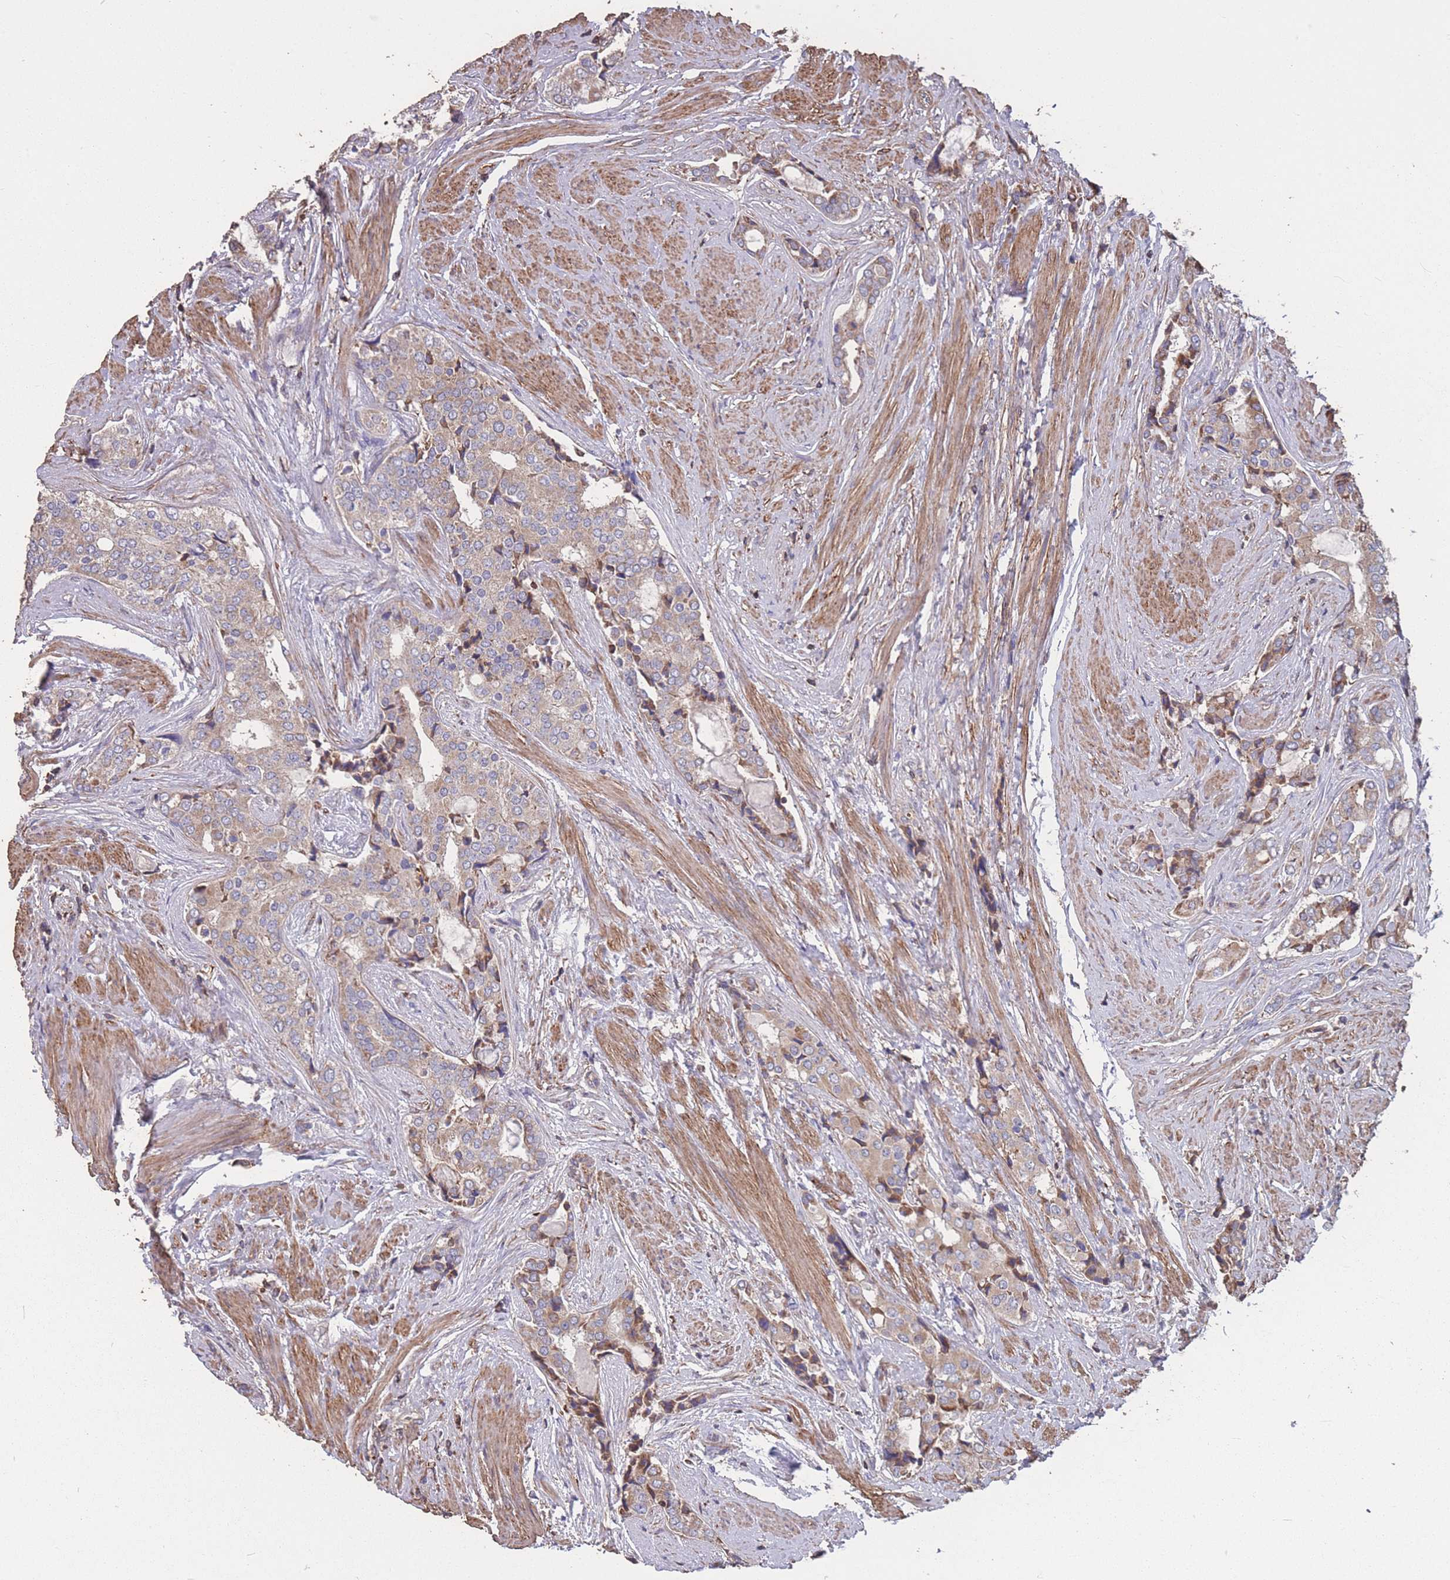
{"staining": {"intensity": "weak", "quantity": "25%-75%", "location": "cytoplasmic/membranous"}, "tissue": "prostate cancer", "cell_type": "Tumor cells", "image_type": "cancer", "snomed": [{"axis": "morphology", "description": "Adenocarcinoma, High grade"}, {"axis": "topography", "description": "Prostate"}], "caption": "Protein expression analysis of prostate cancer (high-grade adenocarcinoma) demonstrates weak cytoplasmic/membranous positivity in about 25%-75% of tumor cells. Ihc stains the protein in brown and the nuclei are stained blue.", "gene": "NUDT21", "patient": {"sex": "male", "age": 71}}